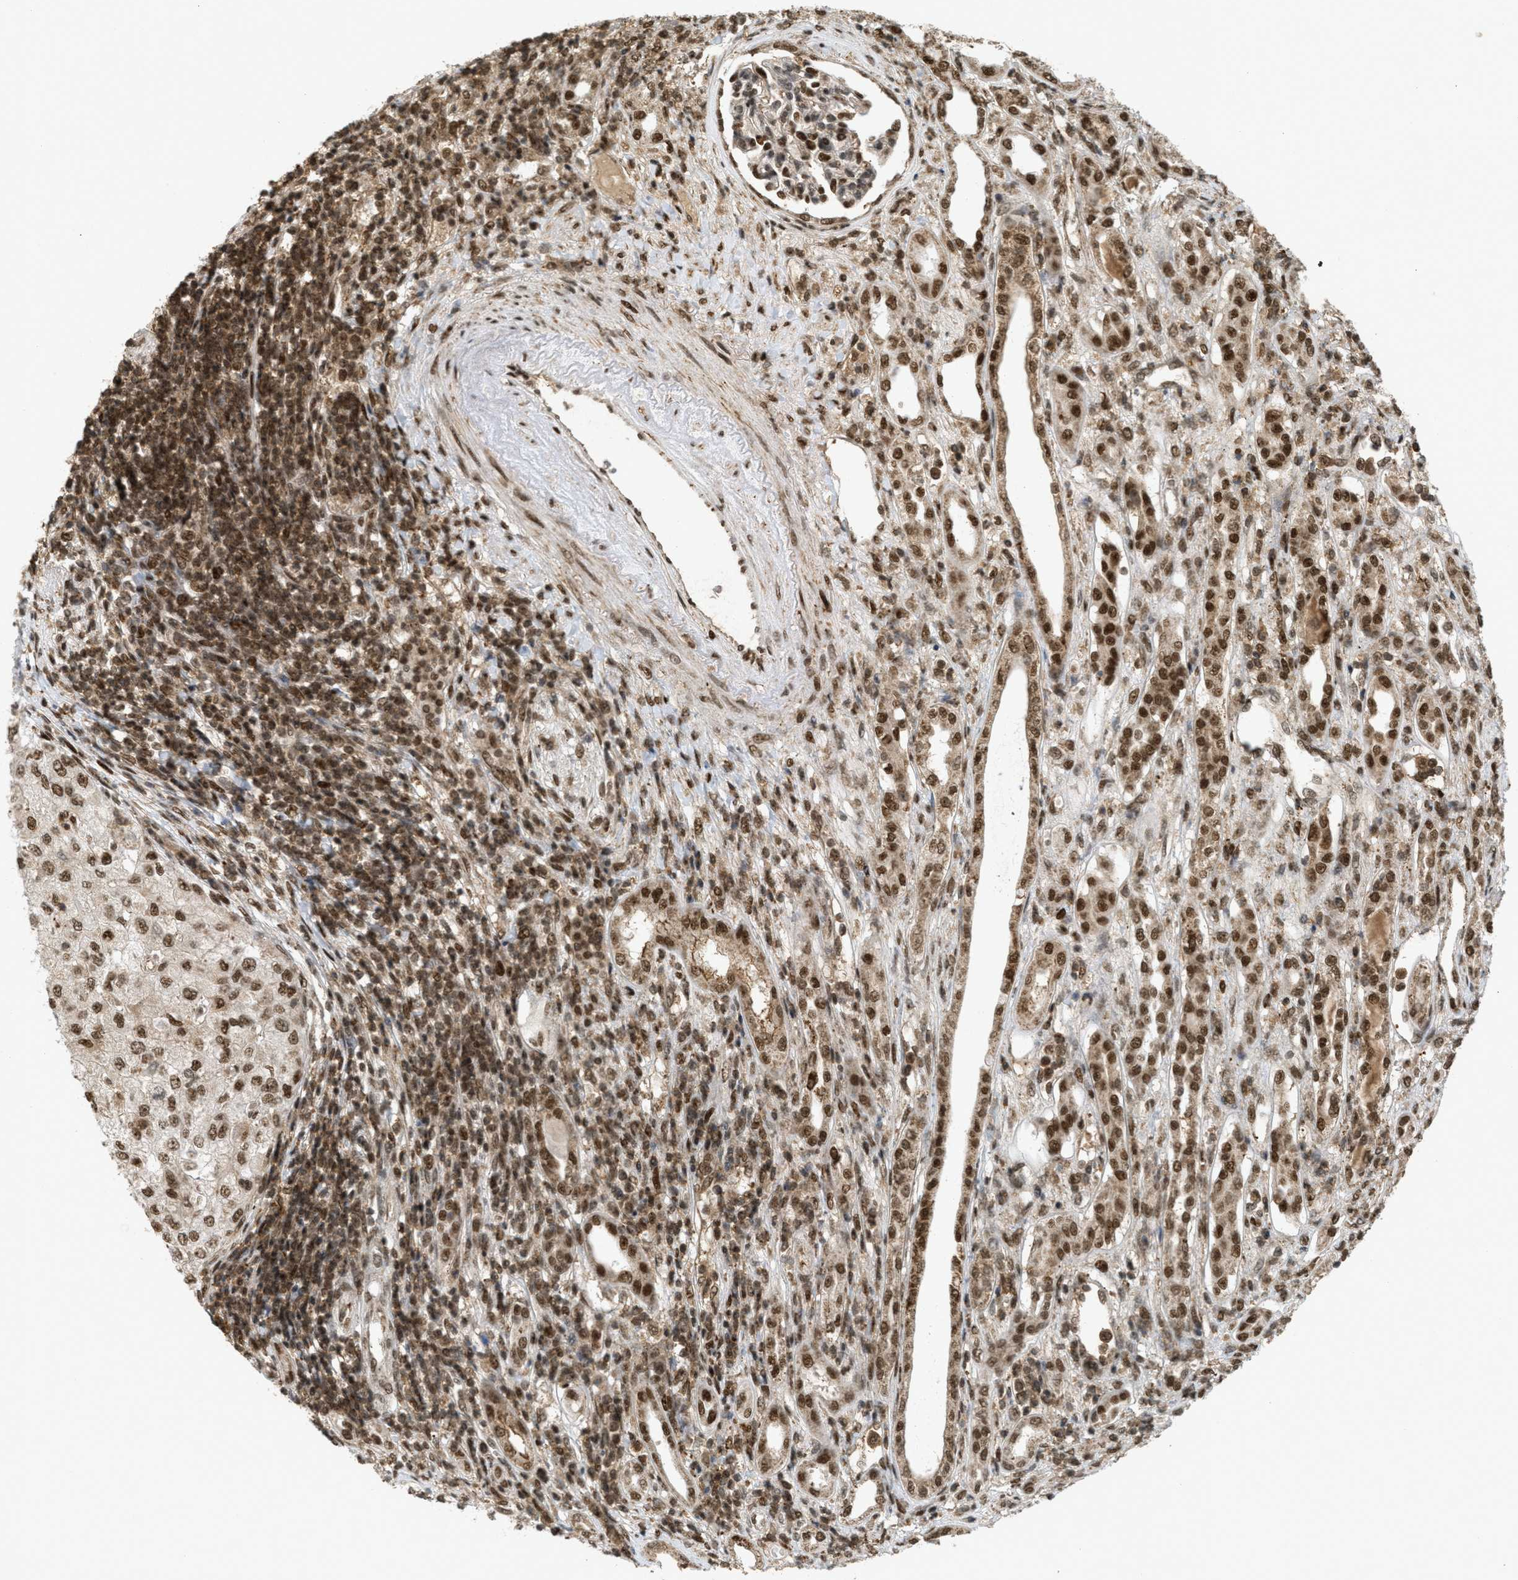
{"staining": {"intensity": "strong", "quantity": ">75%", "location": "cytoplasmic/membranous,nuclear"}, "tissue": "renal cancer", "cell_type": "Tumor cells", "image_type": "cancer", "snomed": [{"axis": "morphology", "description": "Adenocarcinoma, NOS"}, {"axis": "topography", "description": "Kidney"}], "caption": "An immunohistochemistry (IHC) micrograph of neoplastic tissue is shown. Protein staining in brown labels strong cytoplasmic/membranous and nuclear positivity in renal adenocarcinoma within tumor cells.", "gene": "TLK1", "patient": {"sex": "female", "age": 54}}